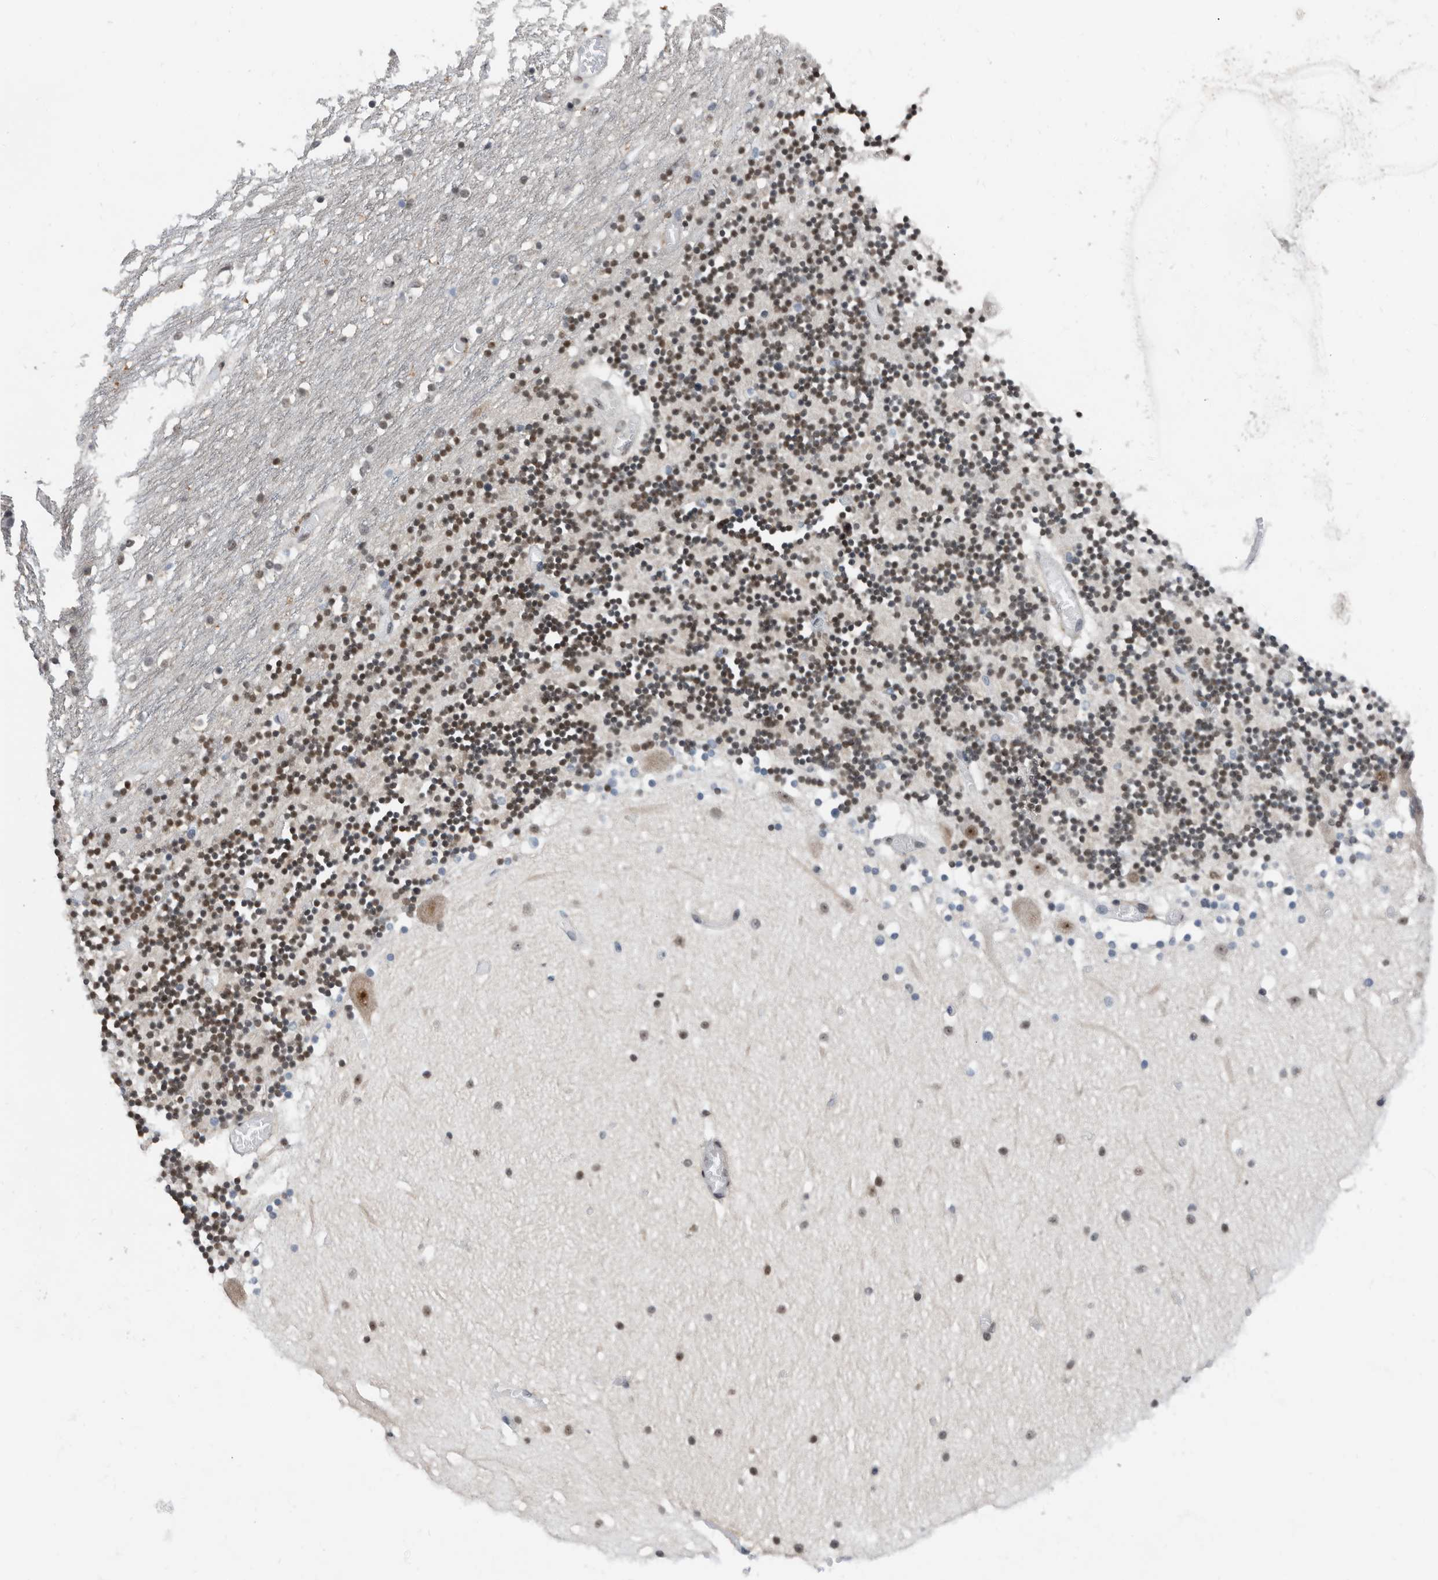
{"staining": {"intensity": "moderate", "quantity": ">75%", "location": "cytoplasmic/membranous,nuclear"}, "tissue": "cerebellum", "cell_type": "Cells in granular layer", "image_type": "normal", "snomed": [{"axis": "morphology", "description": "Normal tissue, NOS"}, {"axis": "topography", "description": "Cerebellum"}], "caption": "Immunohistochemical staining of unremarkable cerebellum shows medium levels of moderate cytoplasmic/membranous,nuclear positivity in approximately >75% of cells in granular layer.", "gene": "ZNF260", "patient": {"sex": "female", "age": 28}}